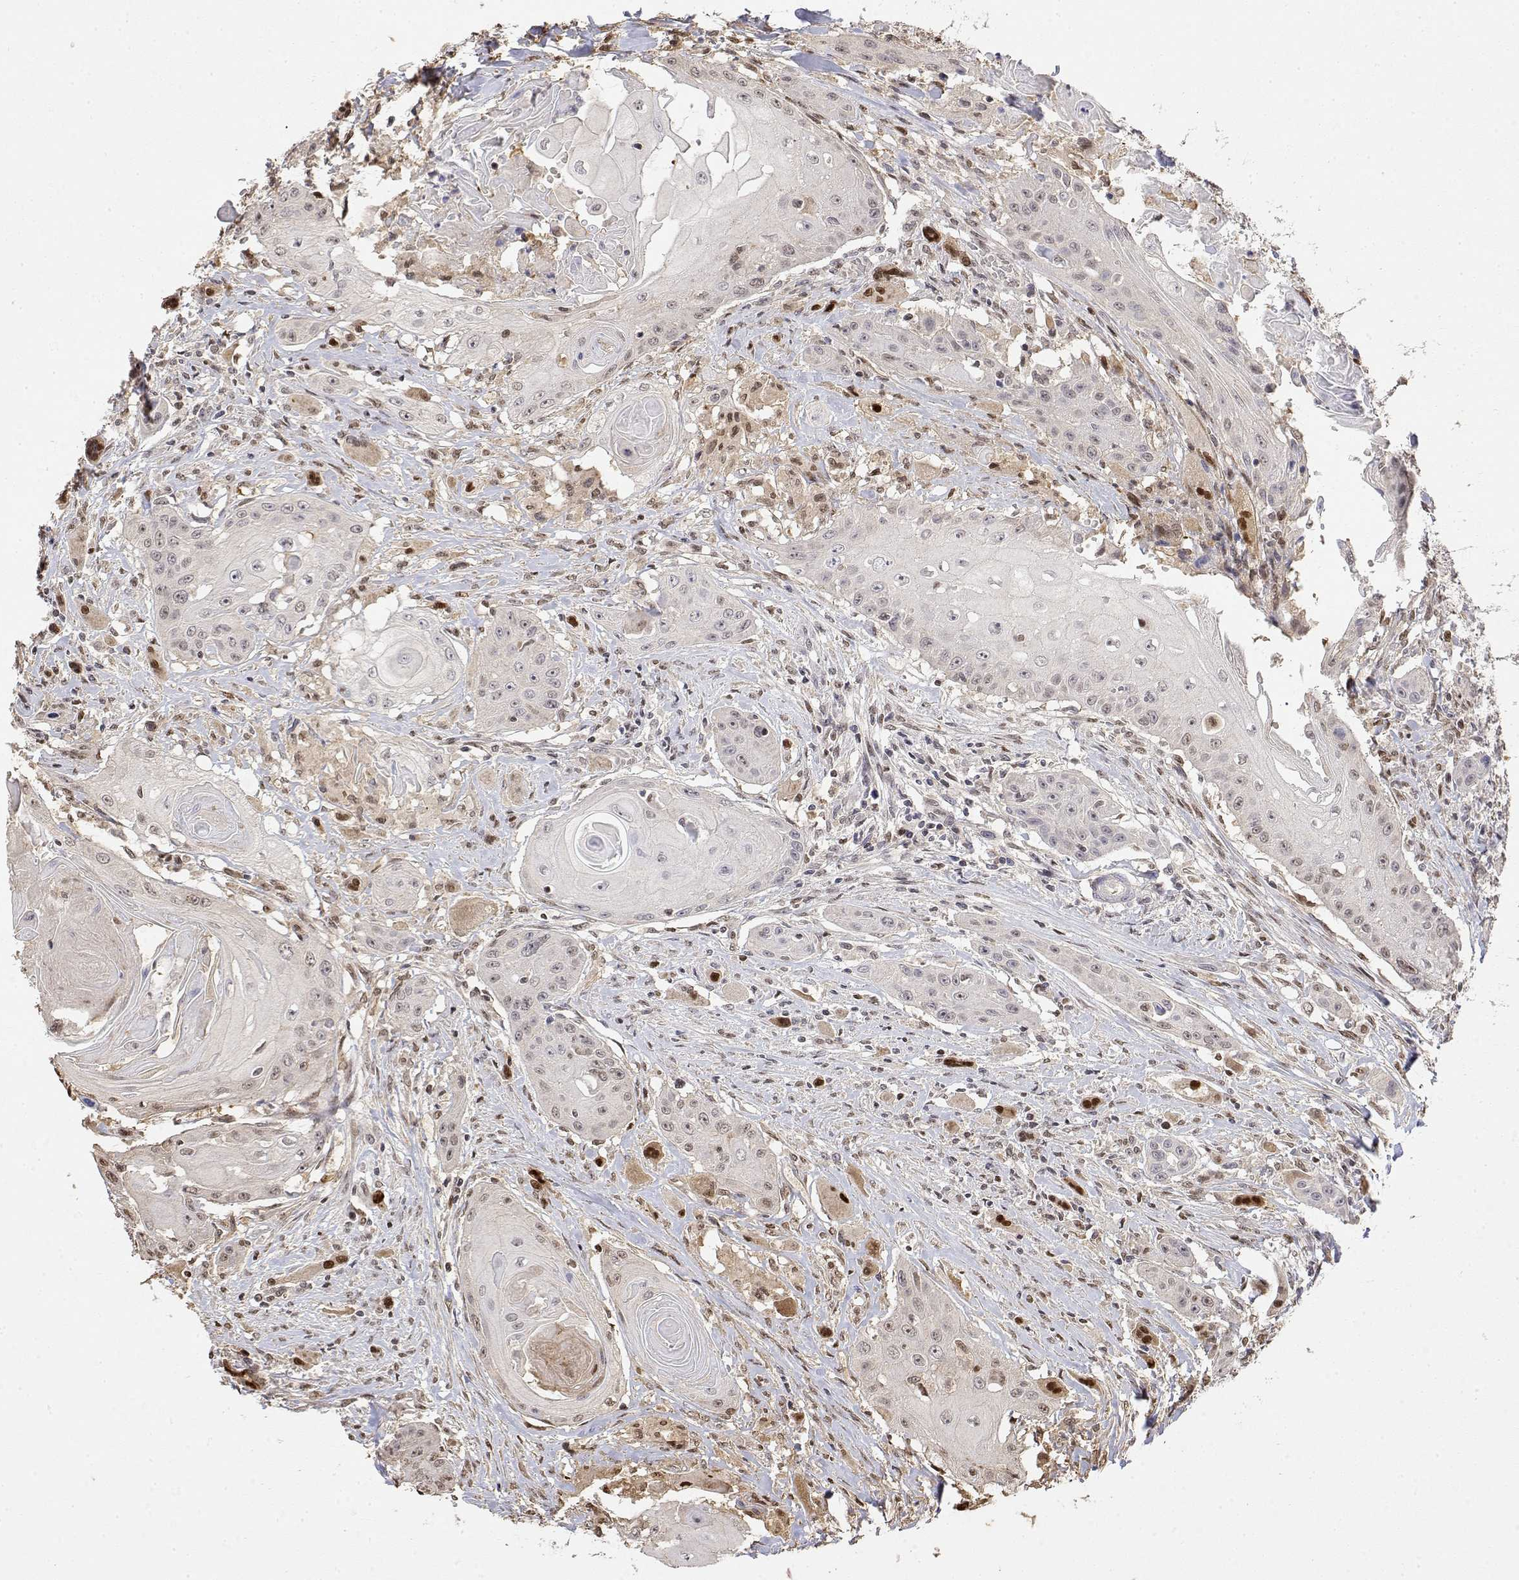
{"staining": {"intensity": "negative", "quantity": "none", "location": "none"}, "tissue": "head and neck cancer", "cell_type": "Tumor cells", "image_type": "cancer", "snomed": [{"axis": "morphology", "description": "Squamous cell carcinoma, NOS"}, {"axis": "topography", "description": "Oral tissue"}, {"axis": "topography", "description": "Head-Neck"}, {"axis": "topography", "description": "Neck, NOS"}], "caption": "There is no significant positivity in tumor cells of head and neck squamous cell carcinoma.", "gene": "TPI1", "patient": {"sex": "female", "age": 55}}